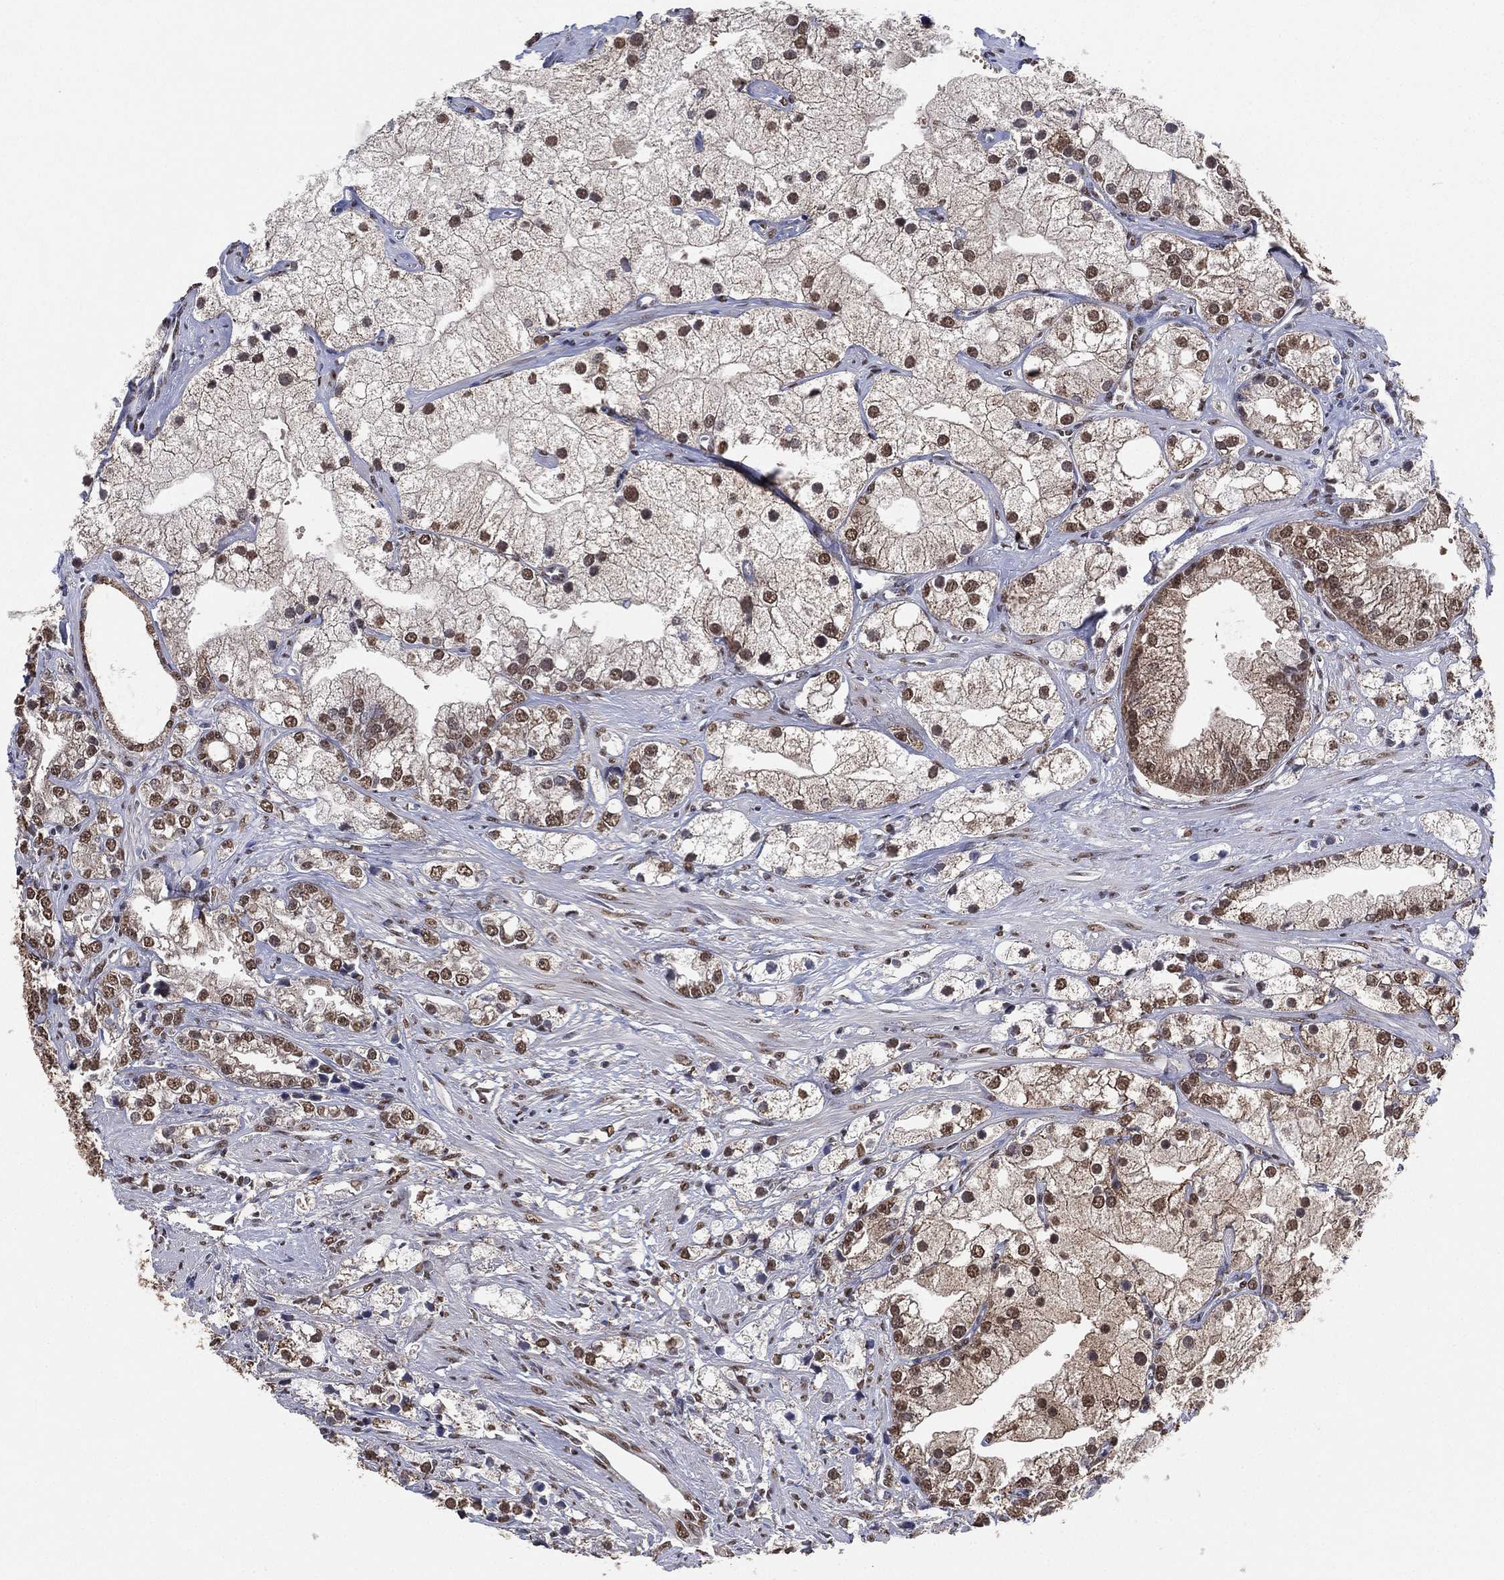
{"staining": {"intensity": "moderate", "quantity": "25%-75%", "location": "nuclear"}, "tissue": "prostate cancer", "cell_type": "Tumor cells", "image_type": "cancer", "snomed": [{"axis": "morphology", "description": "Adenocarcinoma, NOS"}, {"axis": "topography", "description": "Prostate and seminal vesicle, NOS"}, {"axis": "topography", "description": "Prostate"}], "caption": "DAB immunohistochemical staining of human prostate adenocarcinoma exhibits moderate nuclear protein staining in approximately 25%-75% of tumor cells. The staining was performed using DAB (3,3'-diaminobenzidine) to visualize the protein expression in brown, while the nuclei were stained in blue with hematoxylin (Magnification: 20x).", "gene": "ALDH7A1", "patient": {"sex": "male", "age": 79}}